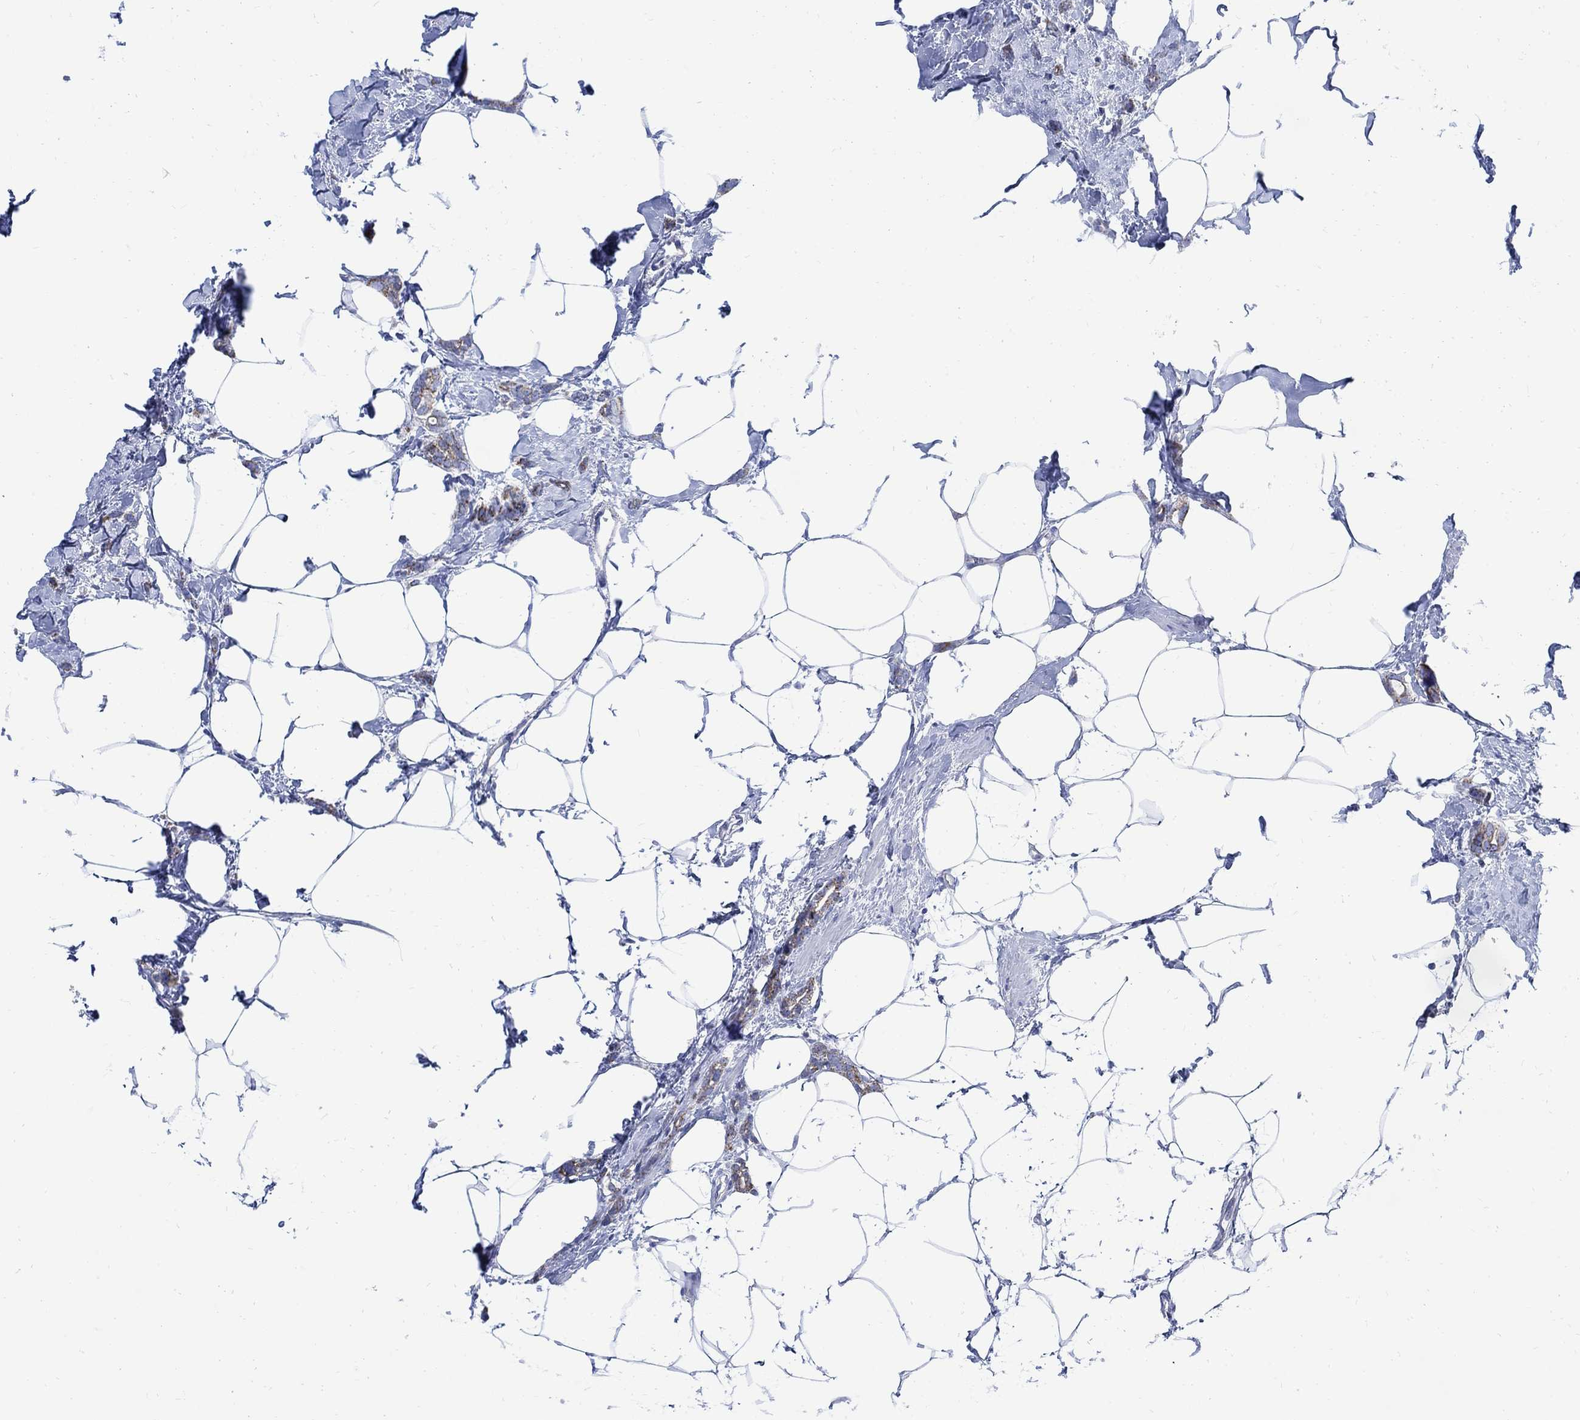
{"staining": {"intensity": "moderate", "quantity": "25%-75%", "location": "cytoplasmic/membranous"}, "tissue": "breast cancer", "cell_type": "Tumor cells", "image_type": "cancer", "snomed": [{"axis": "morphology", "description": "Duct carcinoma"}, {"axis": "topography", "description": "Breast"}], "caption": "Breast infiltrating ductal carcinoma stained with IHC displays moderate cytoplasmic/membranous positivity in approximately 25%-75% of tumor cells.", "gene": "CPLX2", "patient": {"sex": "female", "age": 40}}